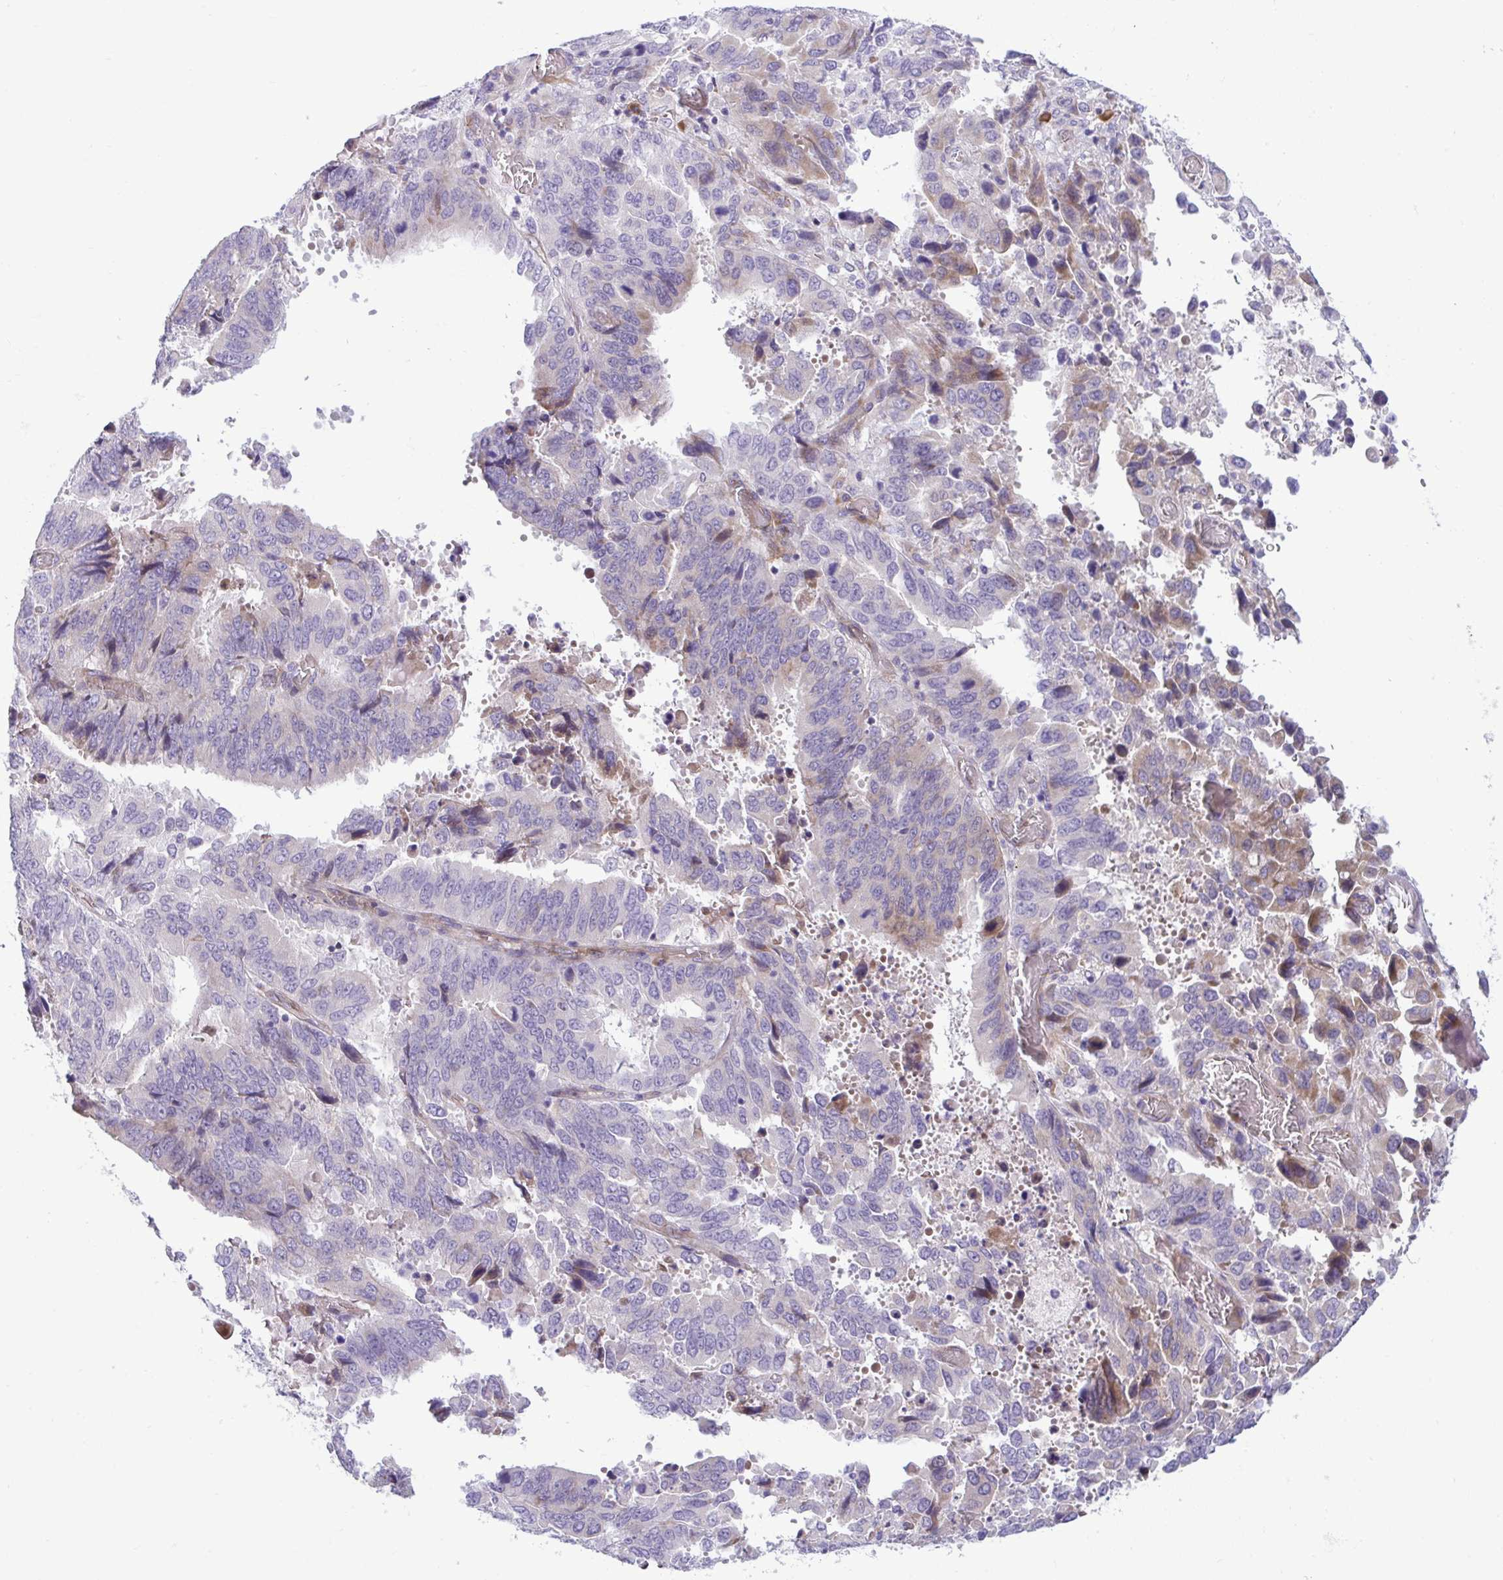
{"staining": {"intensity": "weak", "quantity": "<25%", "location": "cytoplasmic/membranous"}, "tissue": "stomach cancer", "cell_type": "Tumor cells", "image_type": "cancer", "snomed": [{"axis": "morphology", "description": "Adenocarcinoma, NOS"}, {"axis": "topography", "description": "Stomach, upper"}], "caption": "Immunohistochemistry (IHC) photomicrograph of neoplastic tissue: human adenocarcinoma (stomach) stained with DAB (3,3'-diaminobenzidine) demonstrates no significant protein staining in tumor cells.", "gene": "PIGZ", "patient": {"sex": "male", "age": 74}}